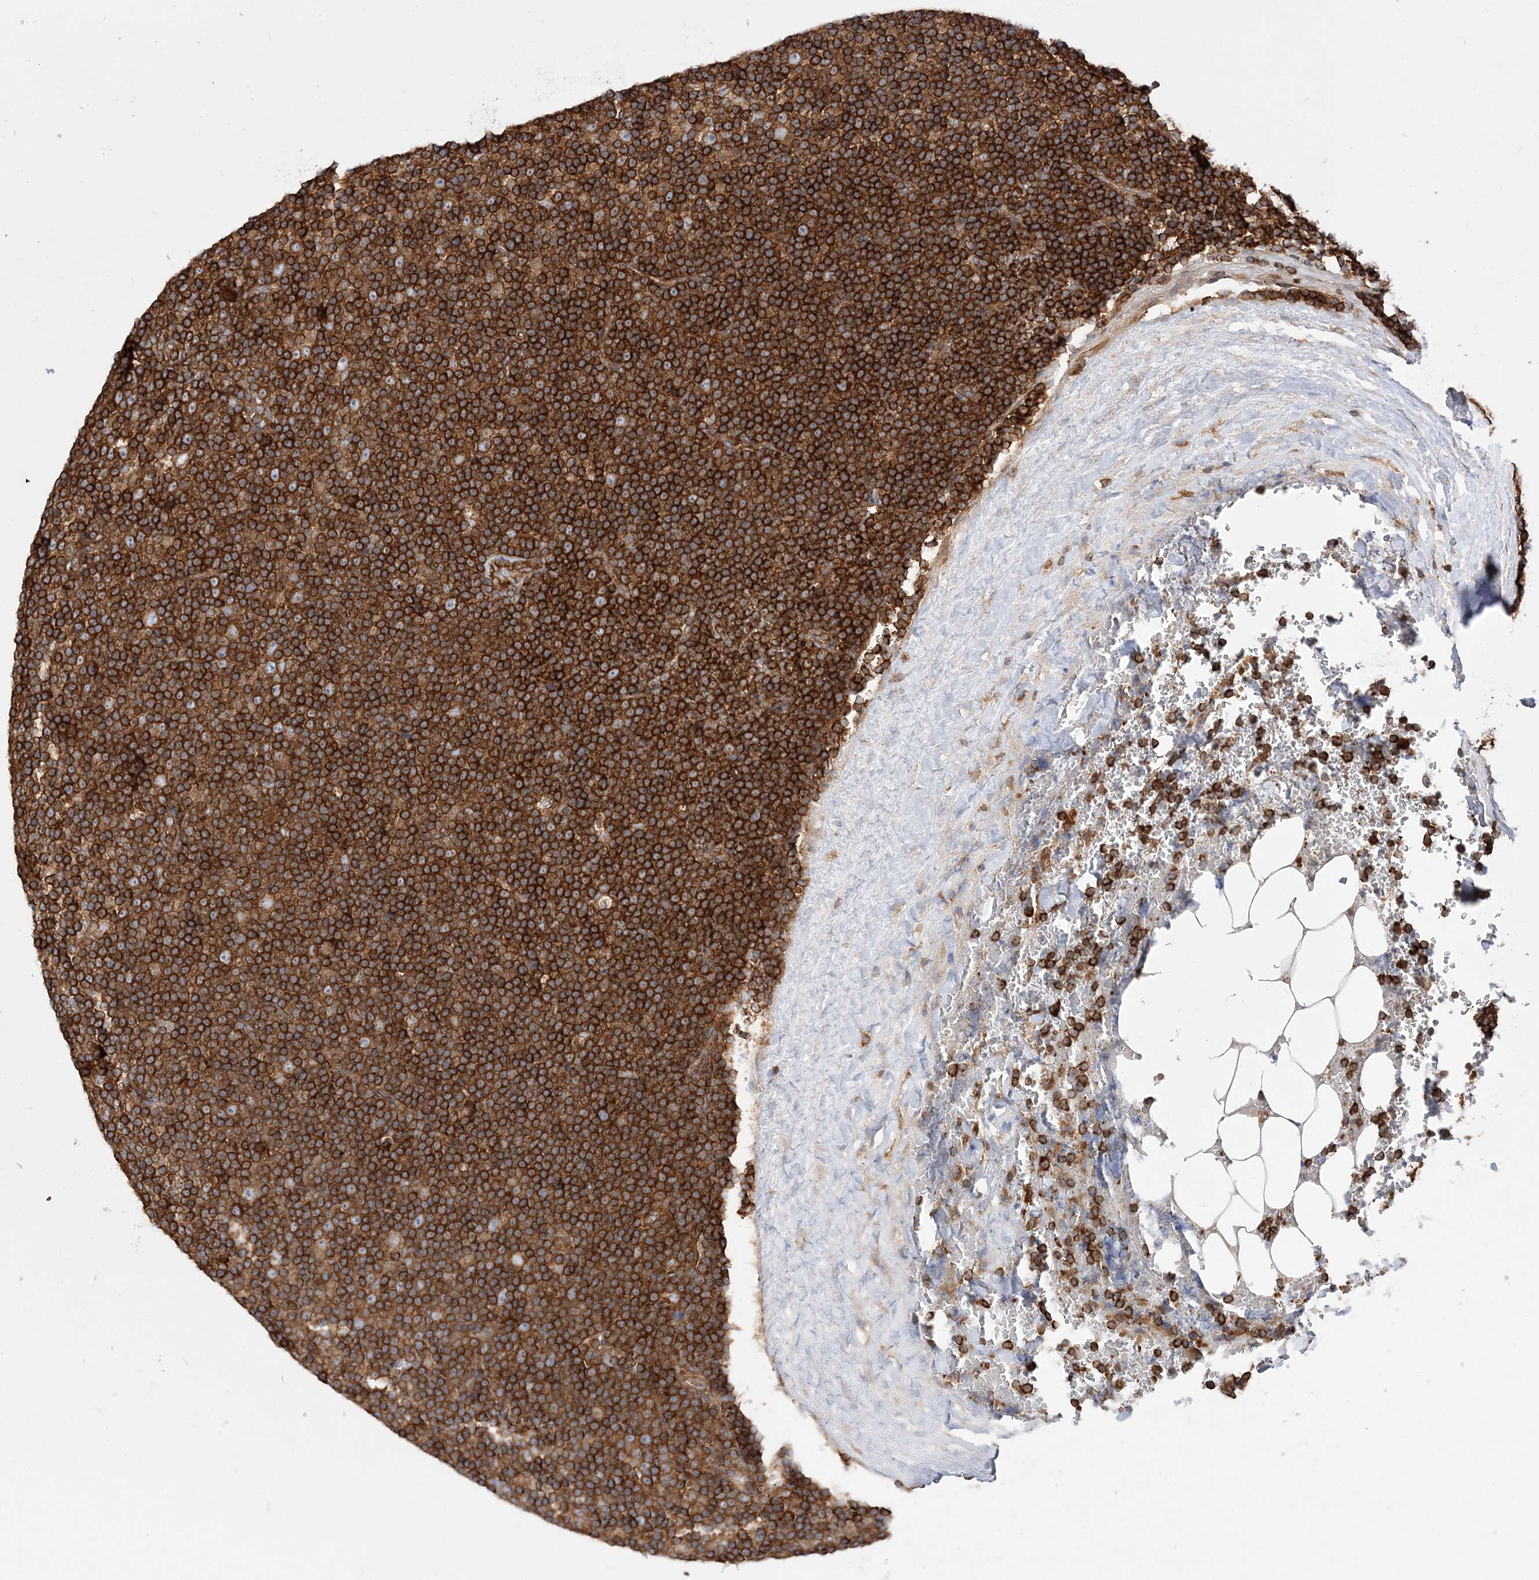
{"staining": {"intensity": "strong", "quantity": ">75%", "location": "cytoplasmic/membranous"}, "tissue": "lymphoma", "cell_type": "Tumor cells", "image_type": "cancer", "snomed": [{"axis": "morphology", "description": "Malignant lymphoma, non-Hodgkin's type, Low grade"}, {"axis": "topography", "description": "Lymph node"}], "caption": "Protein staining of lymphoma tissue displays strong cytoplasmic/membranous staining in about >75% of tumor cells.", "gene": "TBC1D5", "patient": {"sex": "female", "age": 67}}